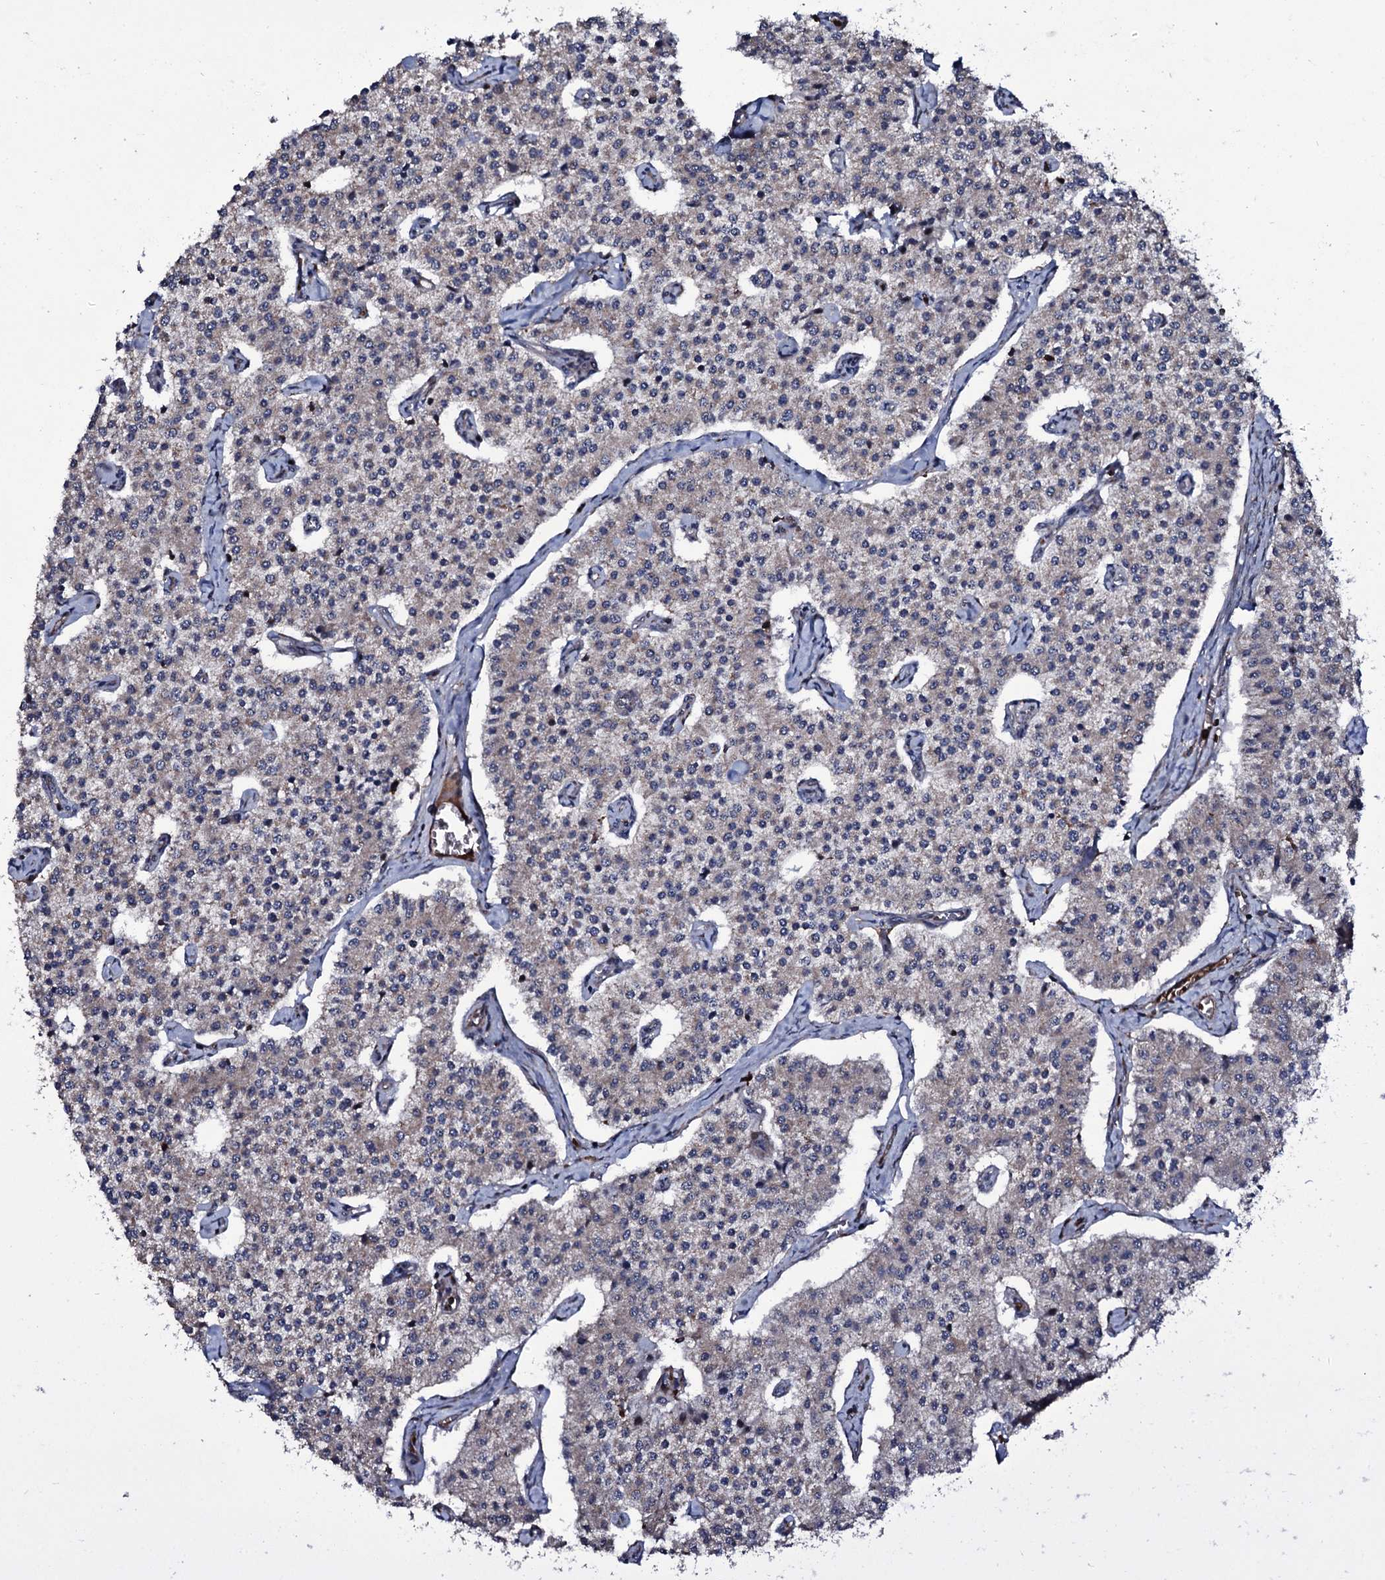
{"staining": {"intensity": "weak", "quantity": "25%-75%", "location": "cytoplasmic/membranous"}, "tissue": "carcinoid", "cell_type": "Tumor cells", "image_type": "cancer", "snomed": [{"axis": "morphology", "description": "Carcinoid, malignant, NOS"}, {"axis": "topography", "description": "Colon"}], "caption": "A high-resolution photomicrograph shows IHC staining of carcinoid, which demonstrates weak cytoplasmic/membranous positivity in about 25%-75% of tumor cells.", "gene": "VAMP8", "patient": {"sex": "female", "age": 52}}